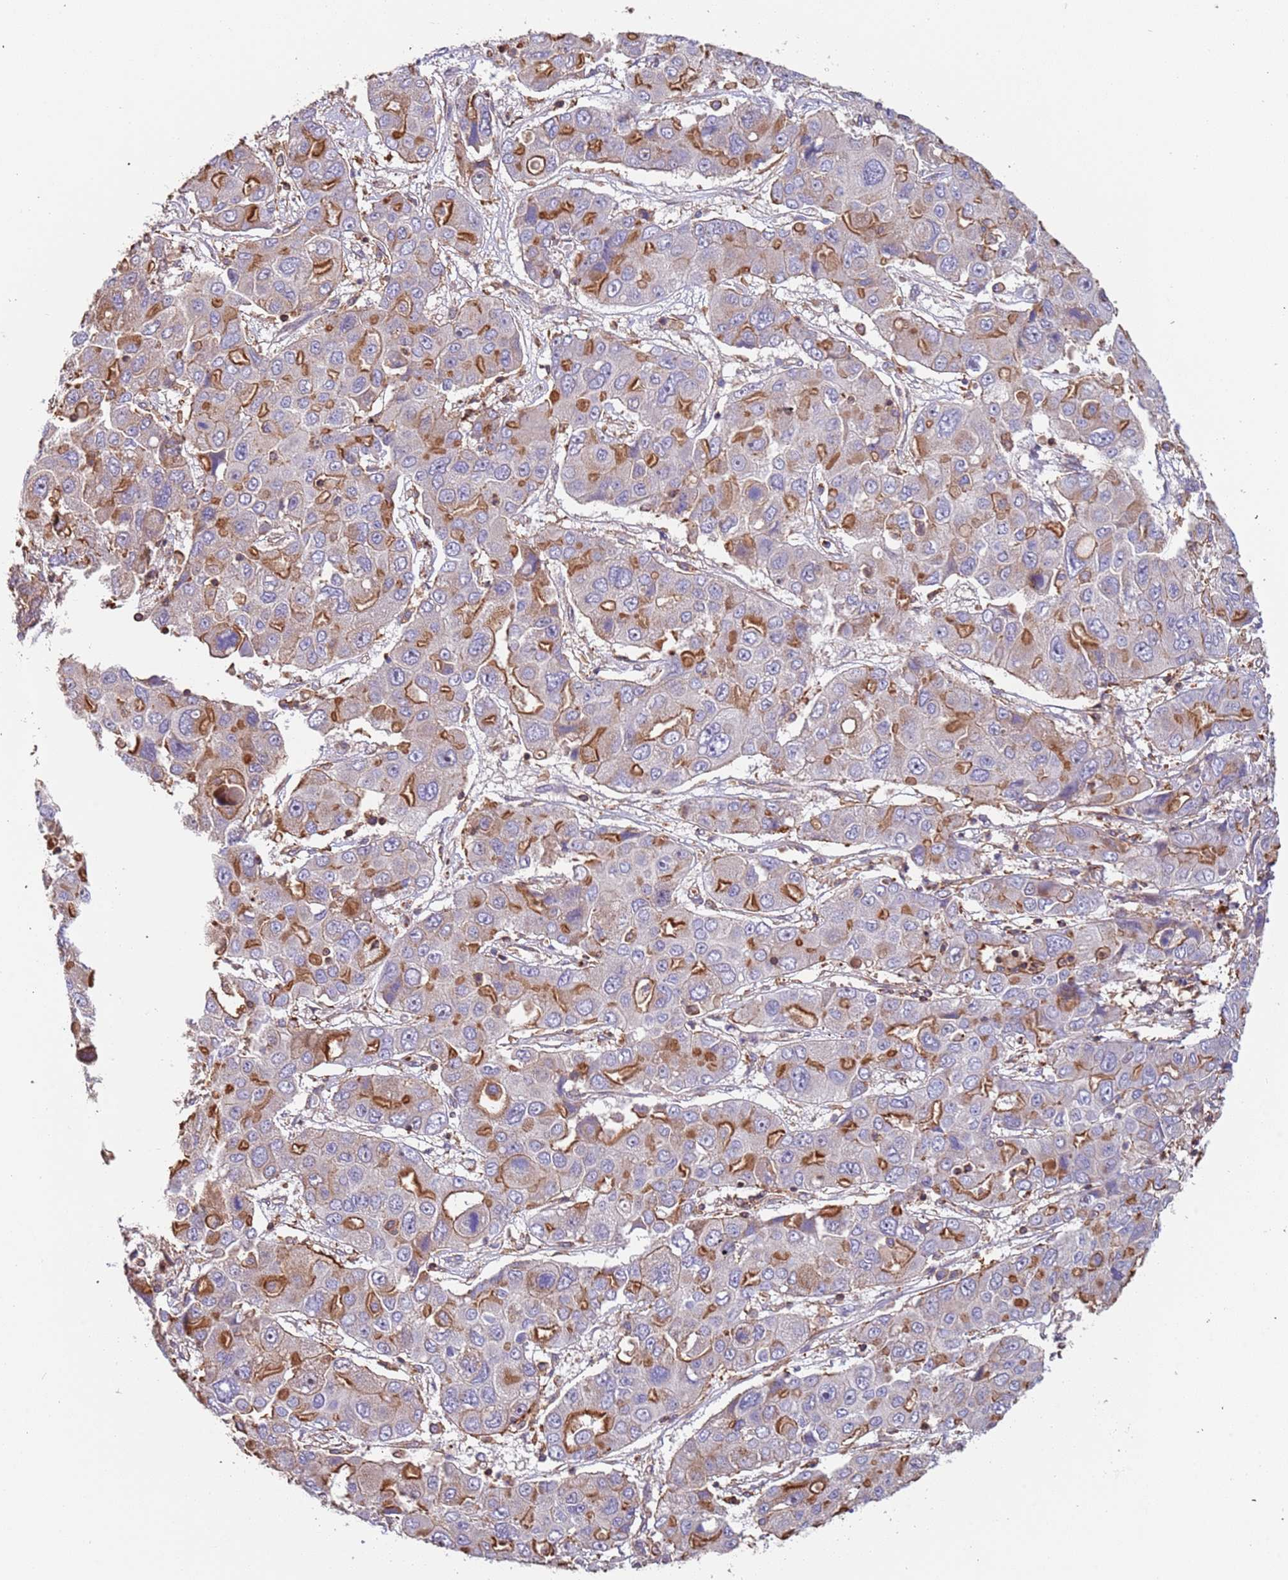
{"staining": {"intensity": "moderate", "quantity": "<25%", "location": "cytoplasmic/membranous"}, "tissue": "liver cancer", "cell_type": "Tumor cells", "image_type": "cancer", "snomed": [{"axis": "morphology", "description": "Cholangiocarcinoma"}, {"axis": "topography", "description": "Liver"}], "caption": "Immunohistochemical staining of human liver cancer (cholangiocarcinoma) shows moderate cytoplasmic/membranous protein staining in about <25% of tumor cells.", "gene": "SYT4", "patient": {"sex": "male", "age": 67}}